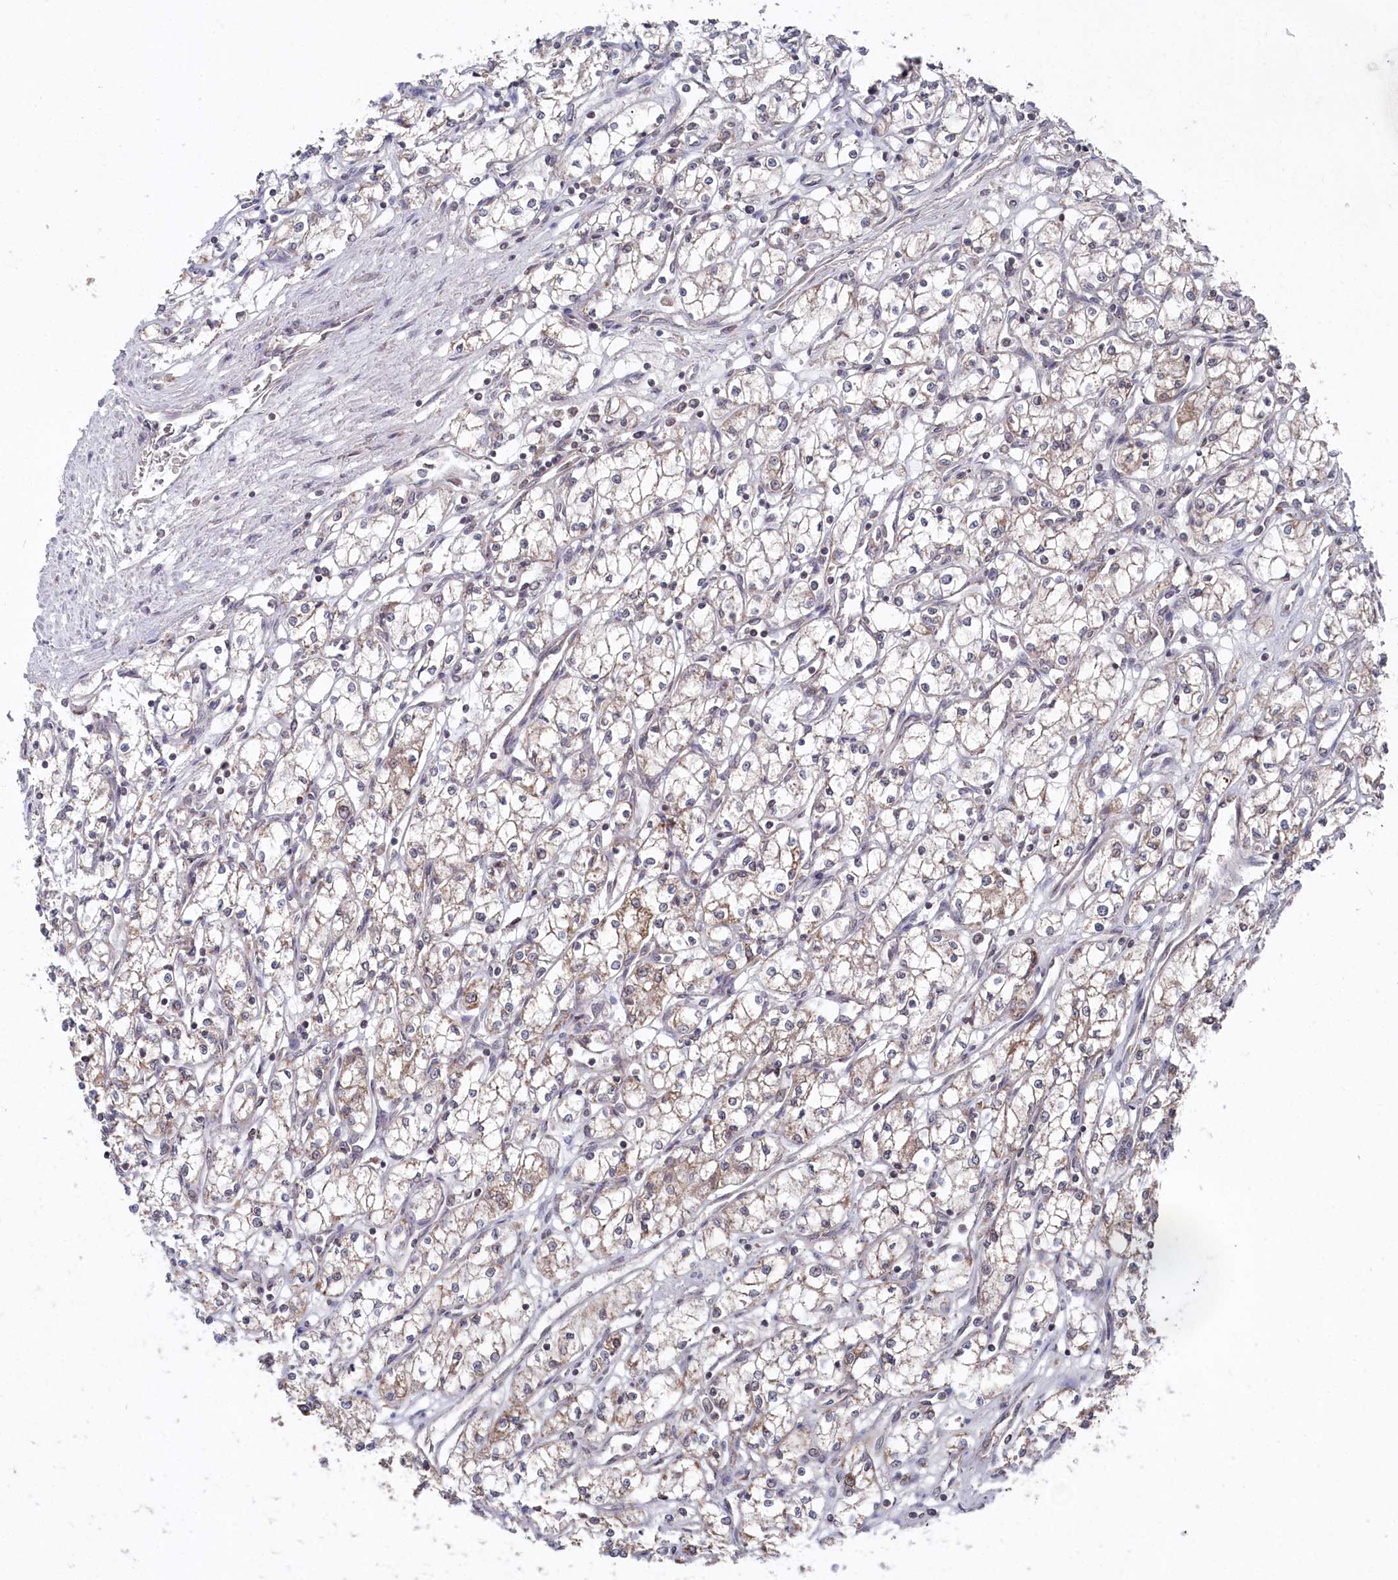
{"staining": {"intensity": "weak", "quantity": ">75%", "location": "cytoplasmic/membranous"}, "tissue": "renal cancer", "cell_type": "Tumor cells", "image_type": "cancer", "snomed": [{"axis": "morphology", "description": "Adenocarcinoma, NOS"}, {"axis": "topography", "description": "Kidney"}], "caption": "Renal adenocarcinoma stained for a protein (brown) exhibits weak cytoplasmic/membranous positive expression in about >75% of tumor cells.", "gene": "GLS2", "patient": {"sex": "male", "age": 59}}